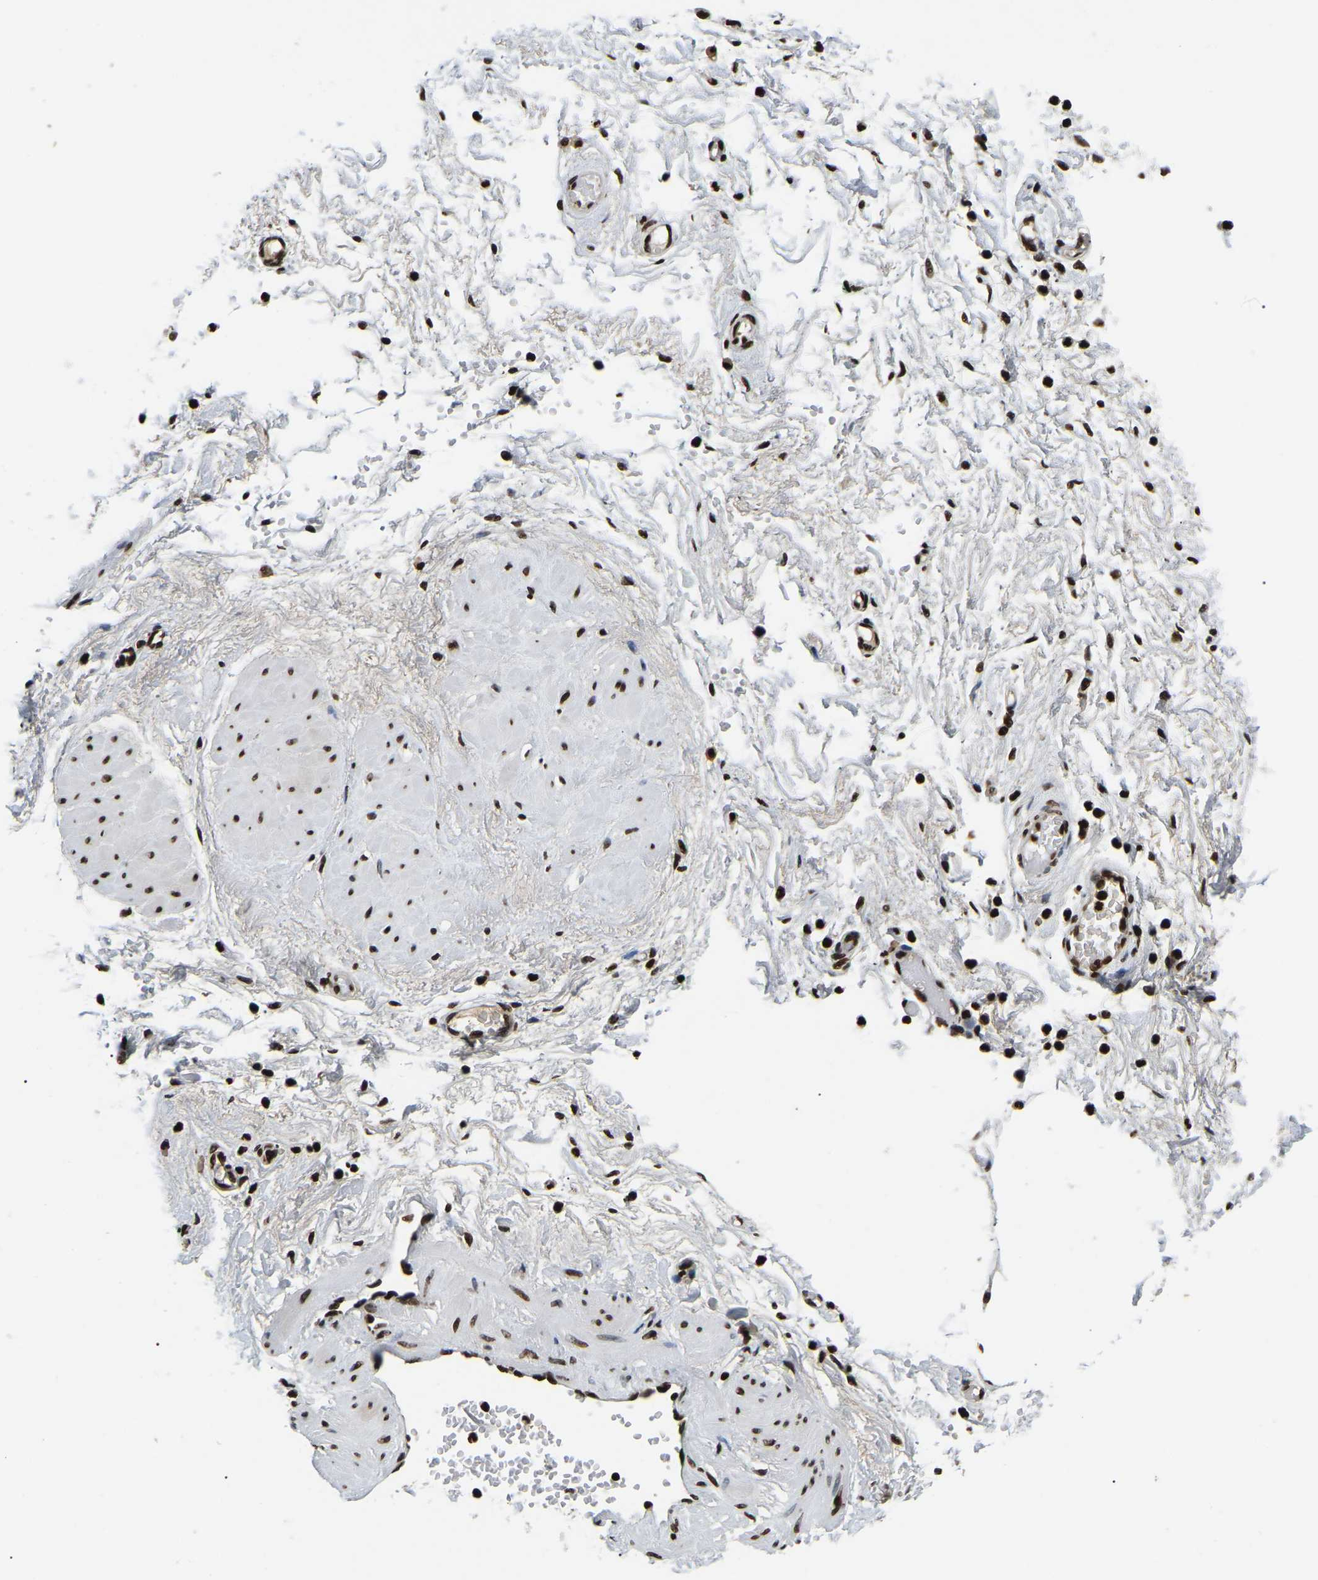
{"staining": {"intensity": "moderate", "quantity": ">75%", "location": "cytoplasmic/membranous,nuclear"}, "tissue": "adipose tissue", "cell_type": "Adipocytes", "image_type": "normal", "snomed": [{"axis": "morphology", "description": "Normal tissue, NOS"}, {"axis": "topography", "description": "Soft tissue"}, {"axis": "topography", "description": "Vascular tissue"}], "caption": "Moderate cytoplasmic/membranous,nuclear protein staining is identified in about >75% of adipocytes in adipose tissue.", "gene": "LRRC61", "patient": {"sex": "female", "age": 35}}